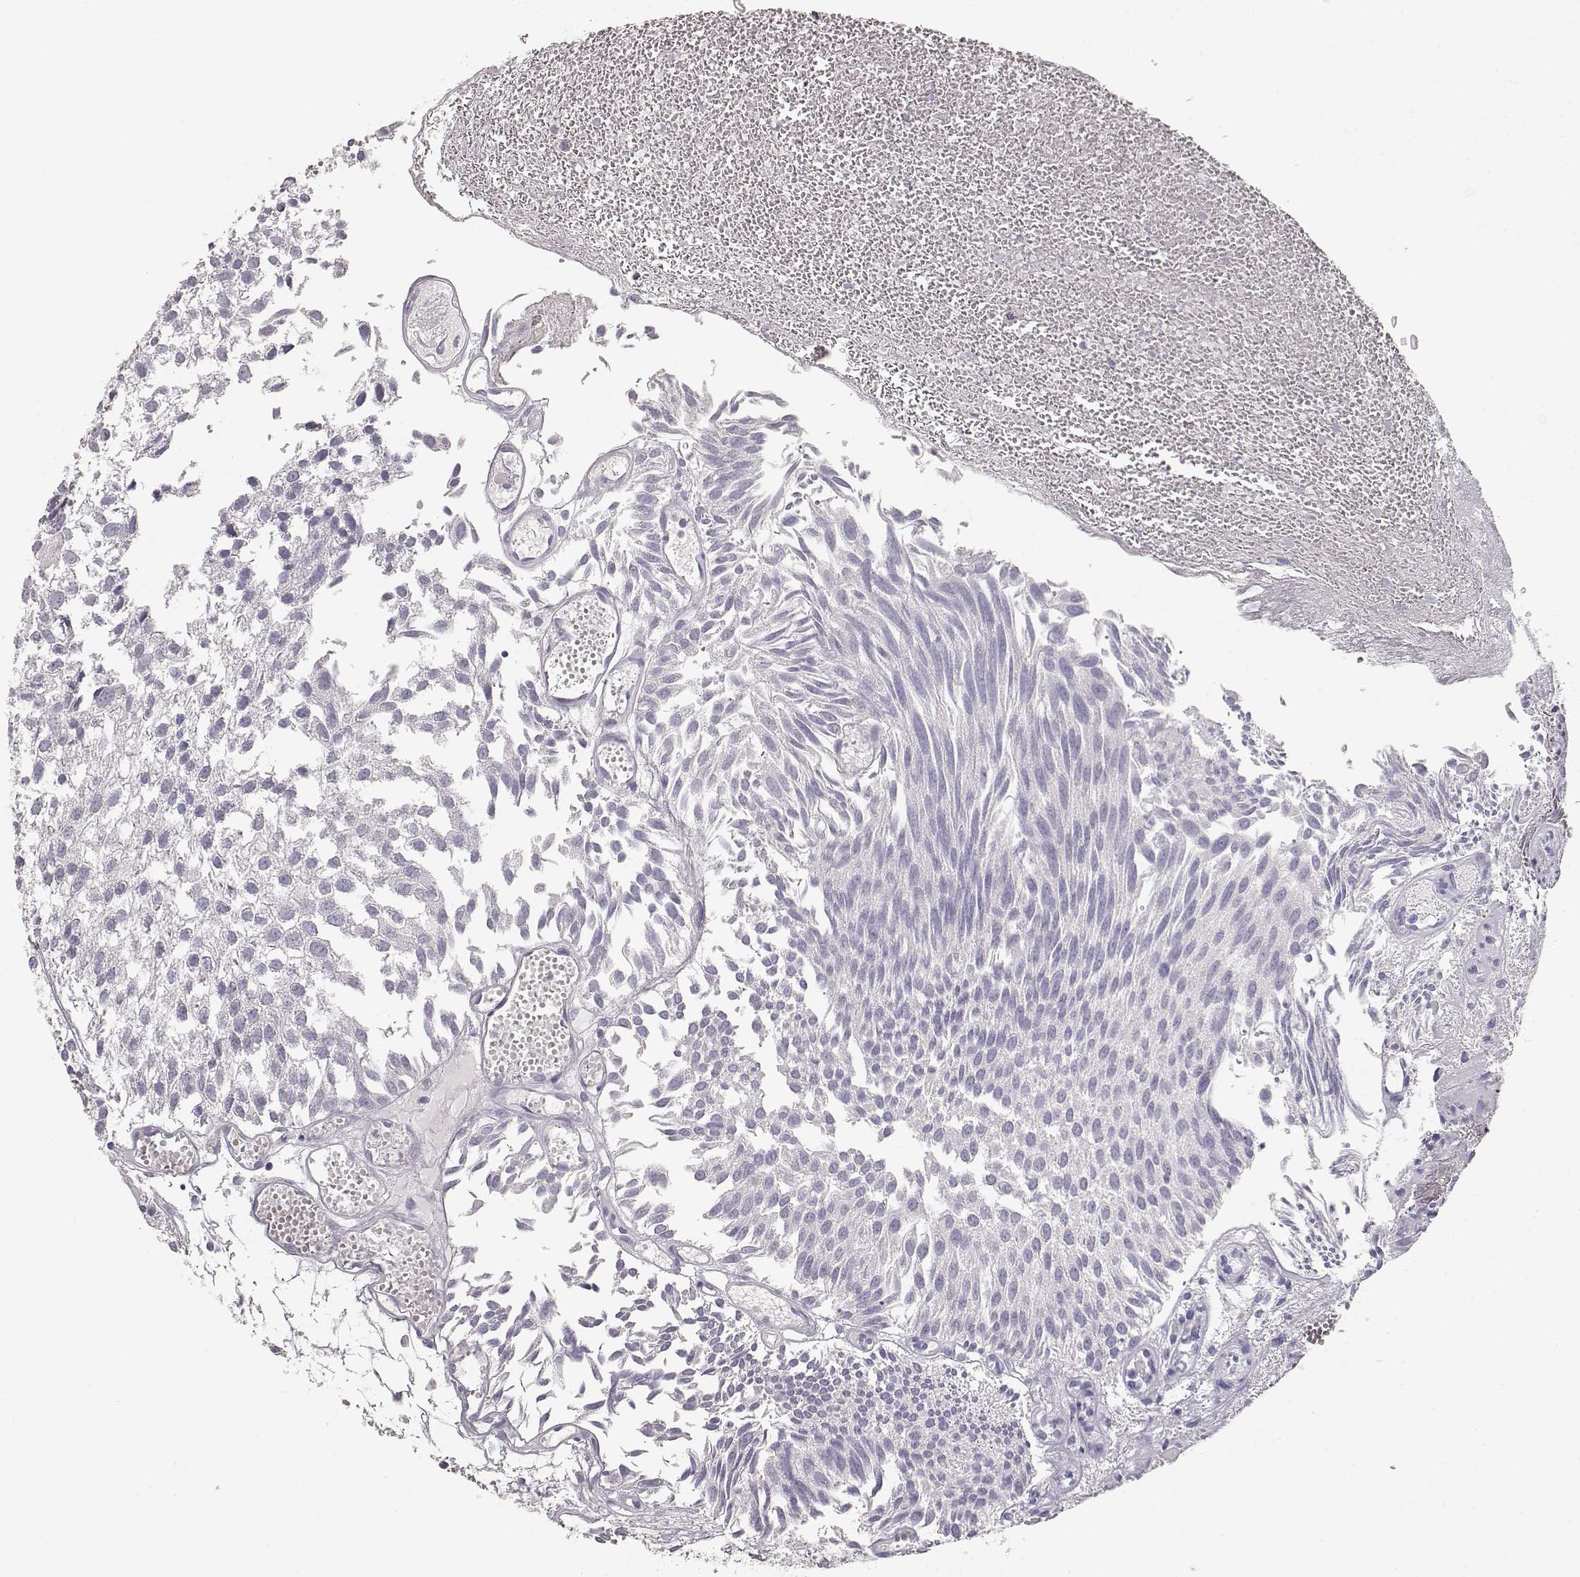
{"staining": {"intensity": "negative", "quantity": "none", "location": "none"}, "tissue": "urothelial cancer", "cell_type": "Tumor cells", "image_type": "cancer", "snomed": [{"axis": "morphology", "description": "Urothelial carcinoma, Low grade"}, {"axis": "topography", "description": "Urinary bladder"}], "caption": "Low-grade urothelial carcinoma was stained to show a protein in brown. There is no significant staining in tumor cells.", "gene": "TKTL1", "patient": {"sex": "male", "age": 79}}